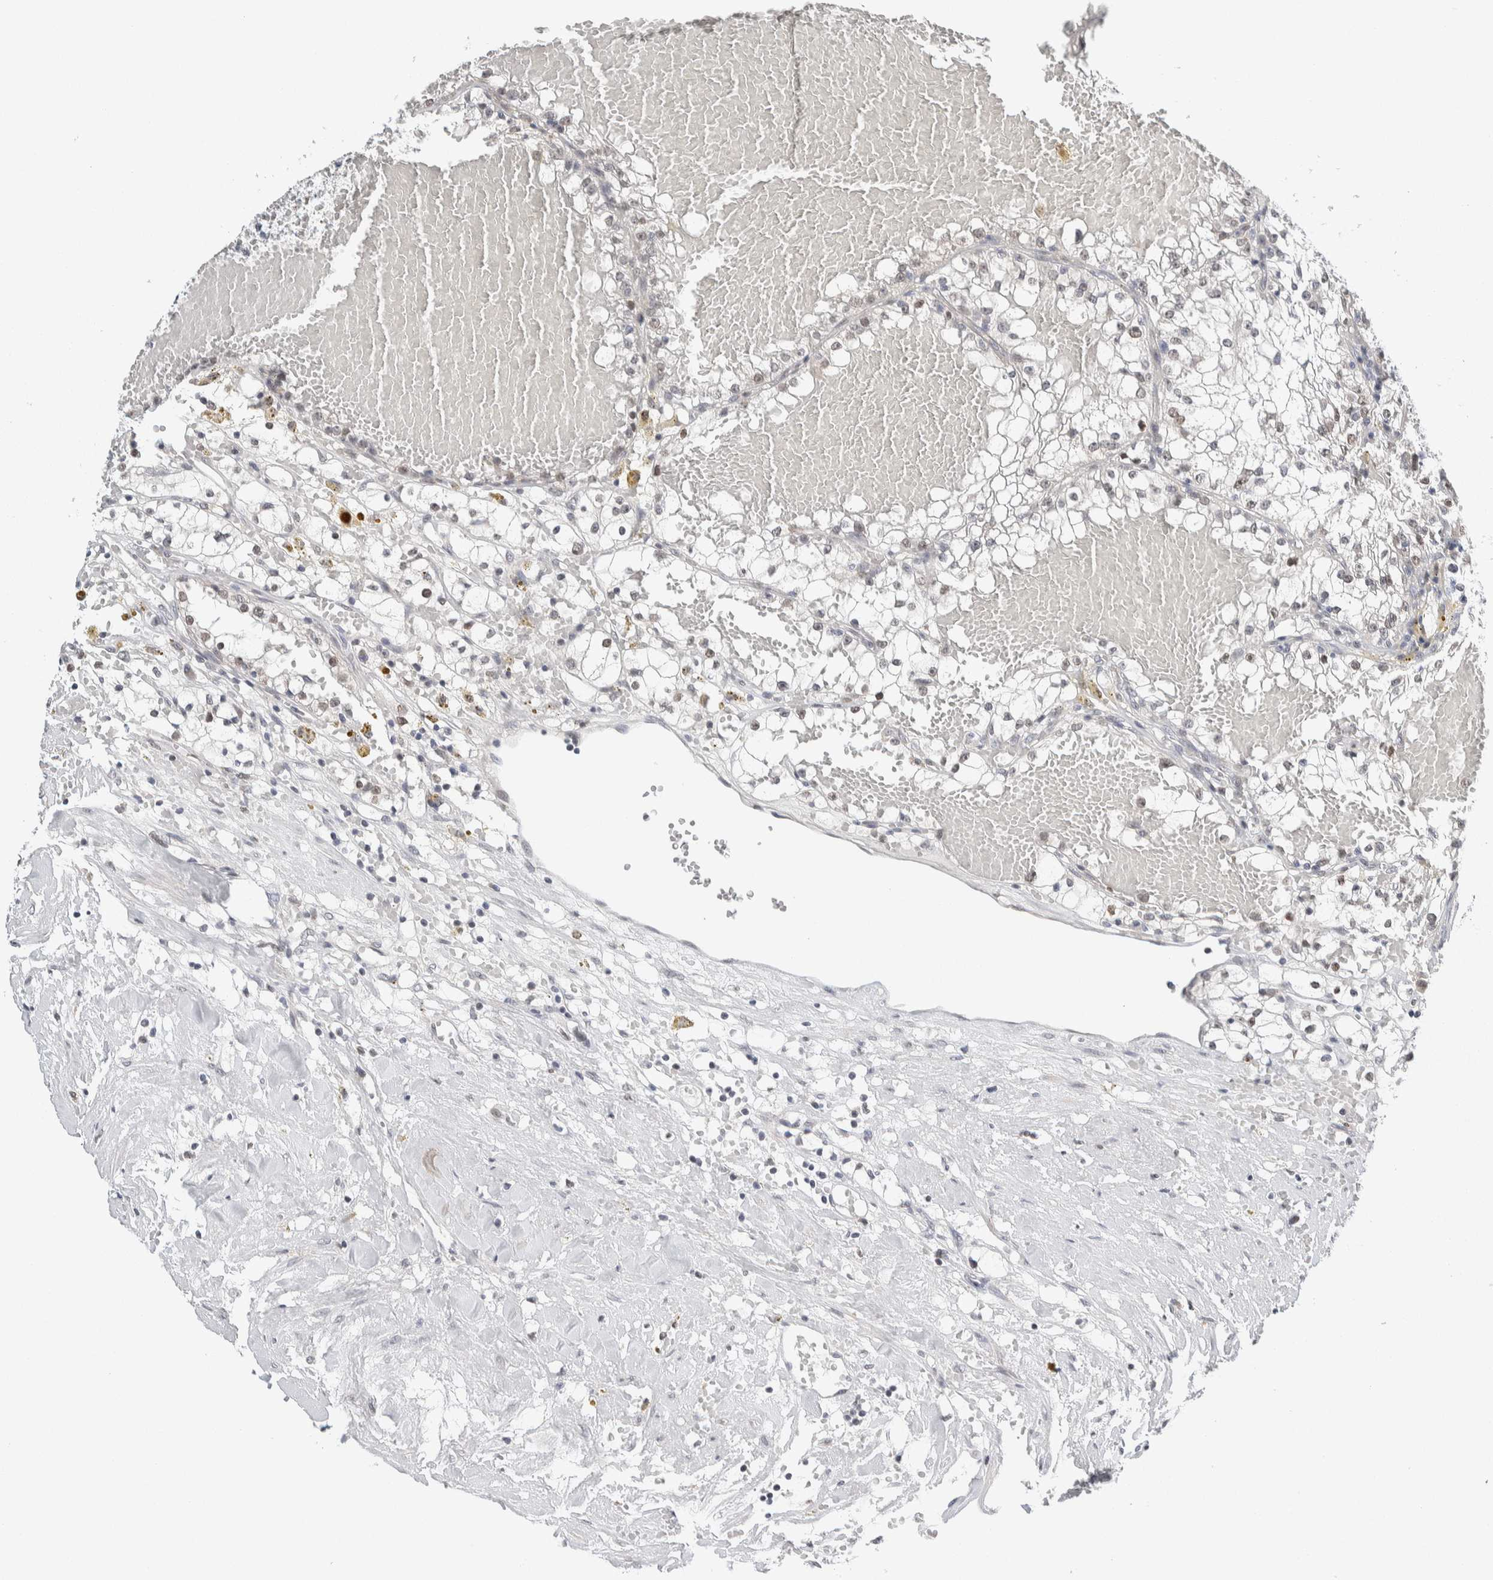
{"staining": {"intensity": "weak", "quantity": "<25%", "location": "nuclear"}, "tissue": "renal cancer", "cell_type": "Tumor cells", "image_type": "cancer", "snomed": [{"axis": "morphology", "description": "Adenocarcinoma, NOS"}, {"axis": "topography", "description": "Kidney"}], "caption": "Immunohistochemical staining of human renal cancer reveals no significant staining in tumor cells. The staining is performed using DAB (3,3'-diaminobenzidine) brown chromogen with nuclei counter-stained in using hematoxylin.", "gene": "NEUROD1", "patient": {"sex": "male", "age": 56}}